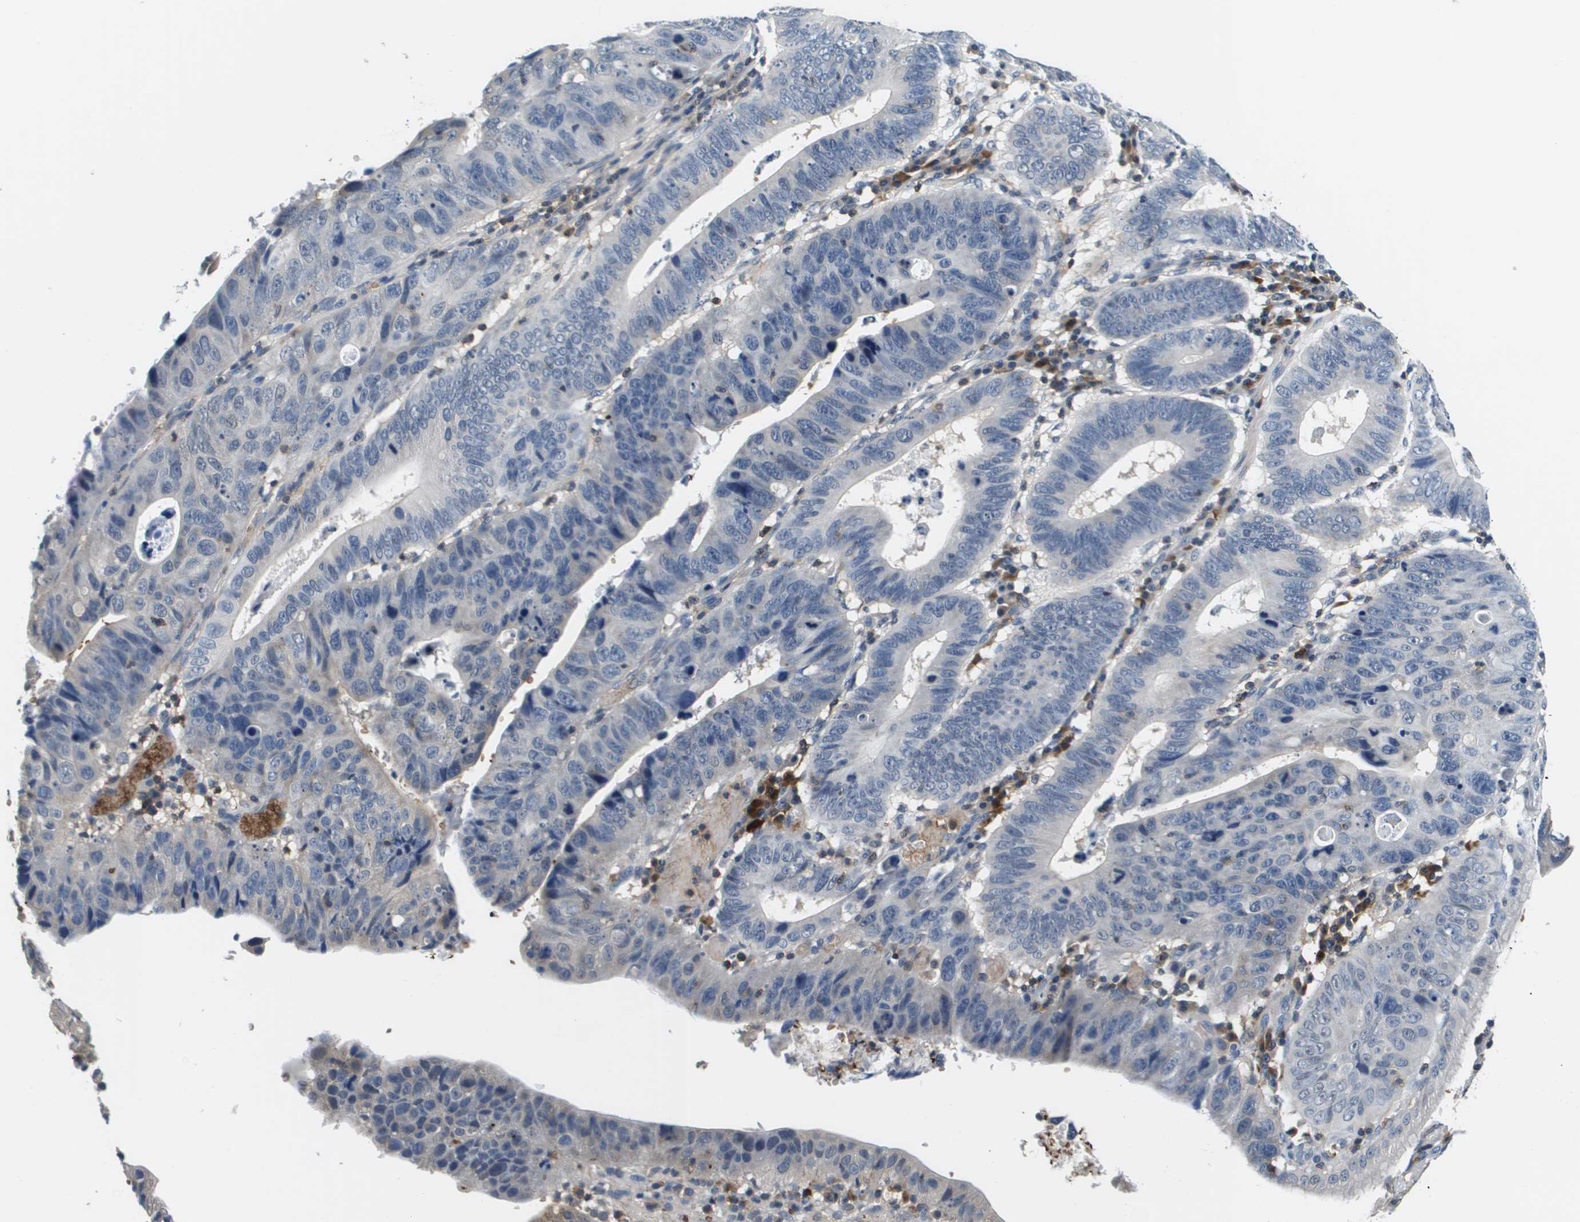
{"staining": {"intensity": "negative", "quantity": "none", "location": "none"}, "tissue": "stomach cancer", "cell_type": "Tumor cells", "image_type": "cancer", "snomed": [{"axis": "morphology", "description": "Adenocarcinoma, NOS"}, {"axis": "topography", "description": "Stomach"}], "caption": "This is a image of immunohistochemistry staining of stomach cancer, which shows no positivity in tumor cells. Nuclei are stained in blue.", "gene": "KCNQ5", "patient": {"sex": "male", "age": 59}}